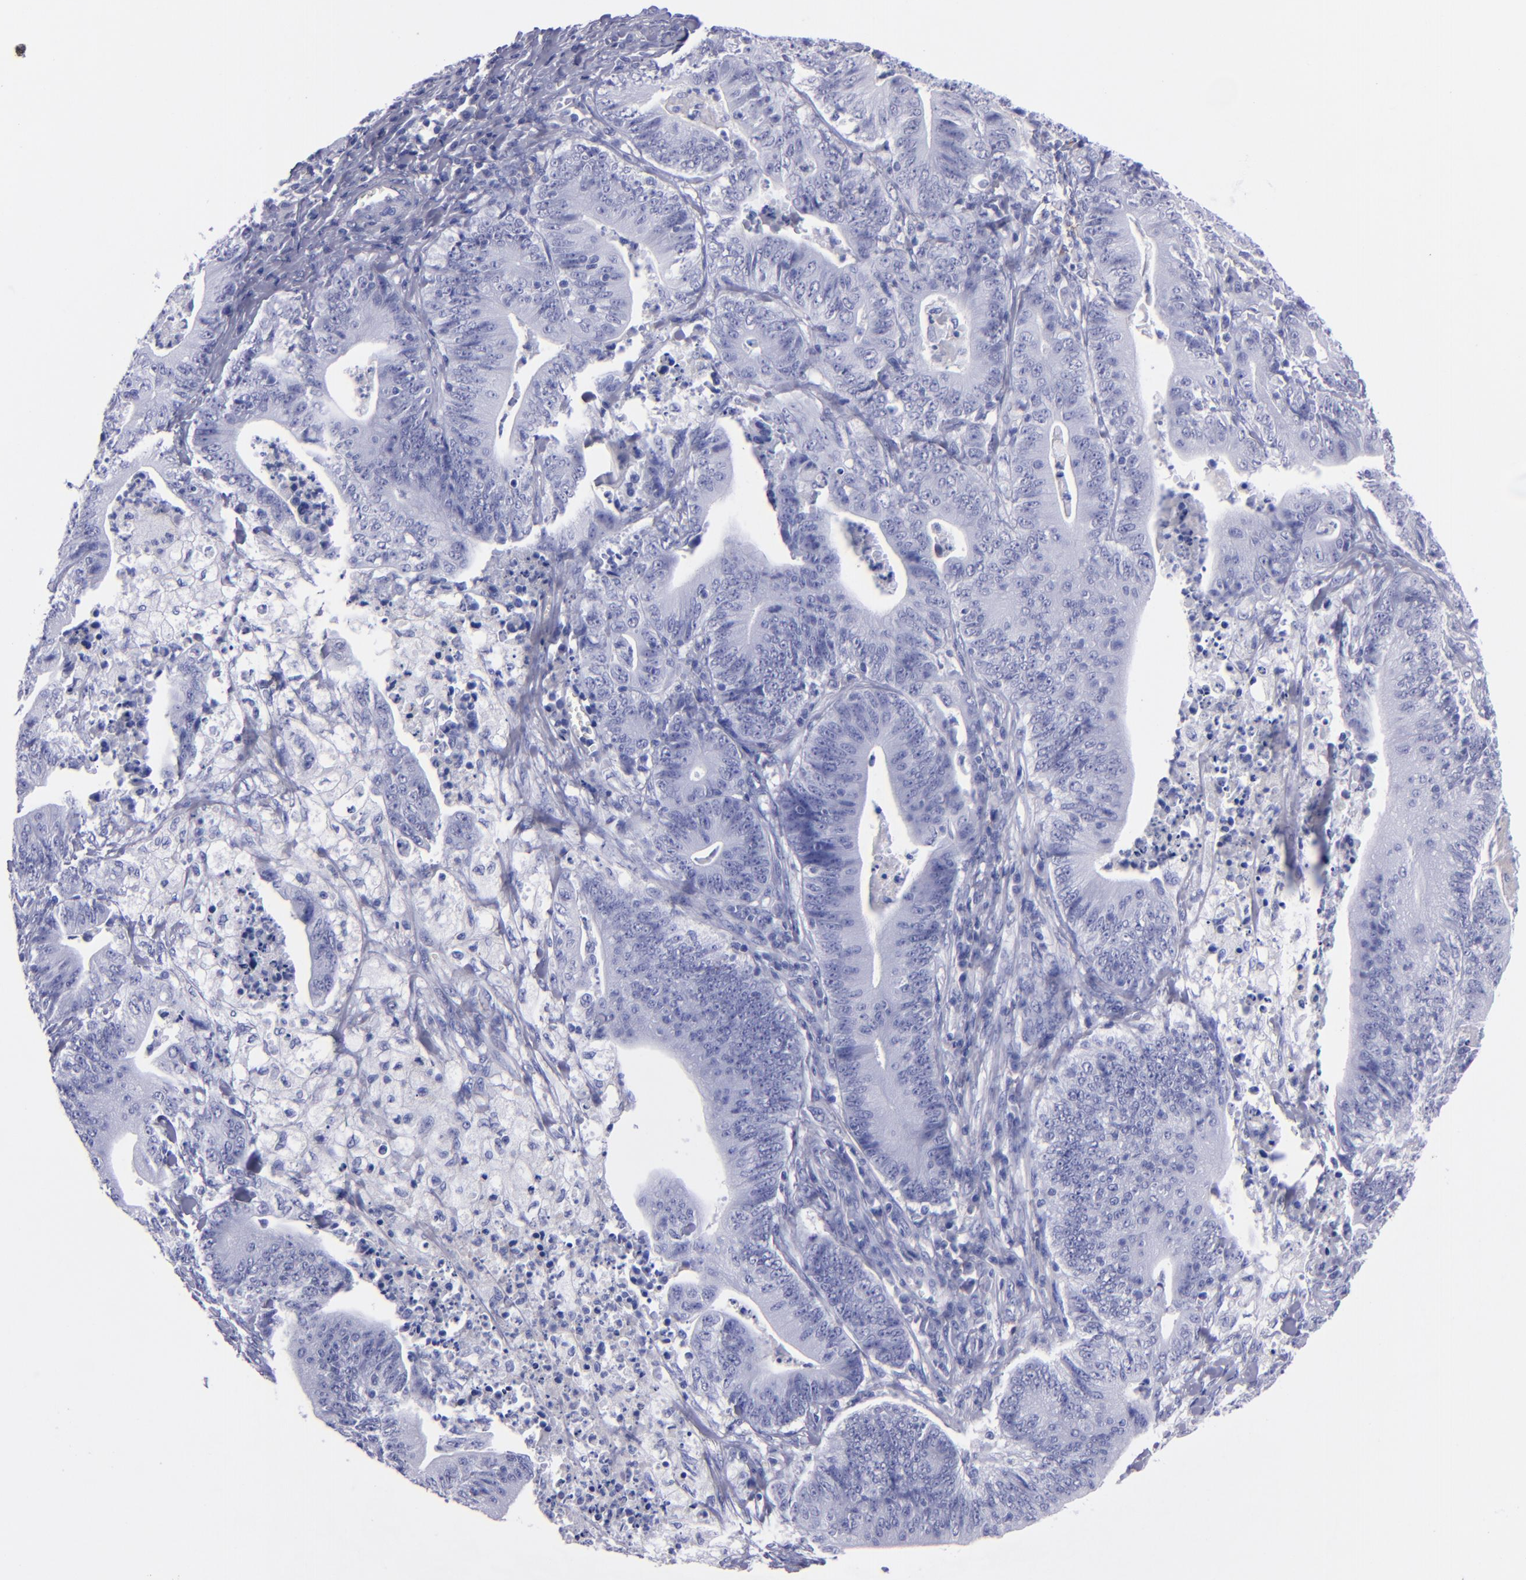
{"staining": {"intensity": "negative", "quantity": "none", "location": "none"}, "tissue": "stomach cancer", "cell_type": "Tumor cells", "image_type": "cancer", "snomed": [{"axis": "morphology", "description": "Adenocarcinoma, NOS"}, {"axis": "topography", "description": "Stomach, lower"}], "caption": "Tumor cells show no significant positivity in stomach adenocarcinoma.", "gene": "CD37", "patient": {"sex": "female", "age": 86}}